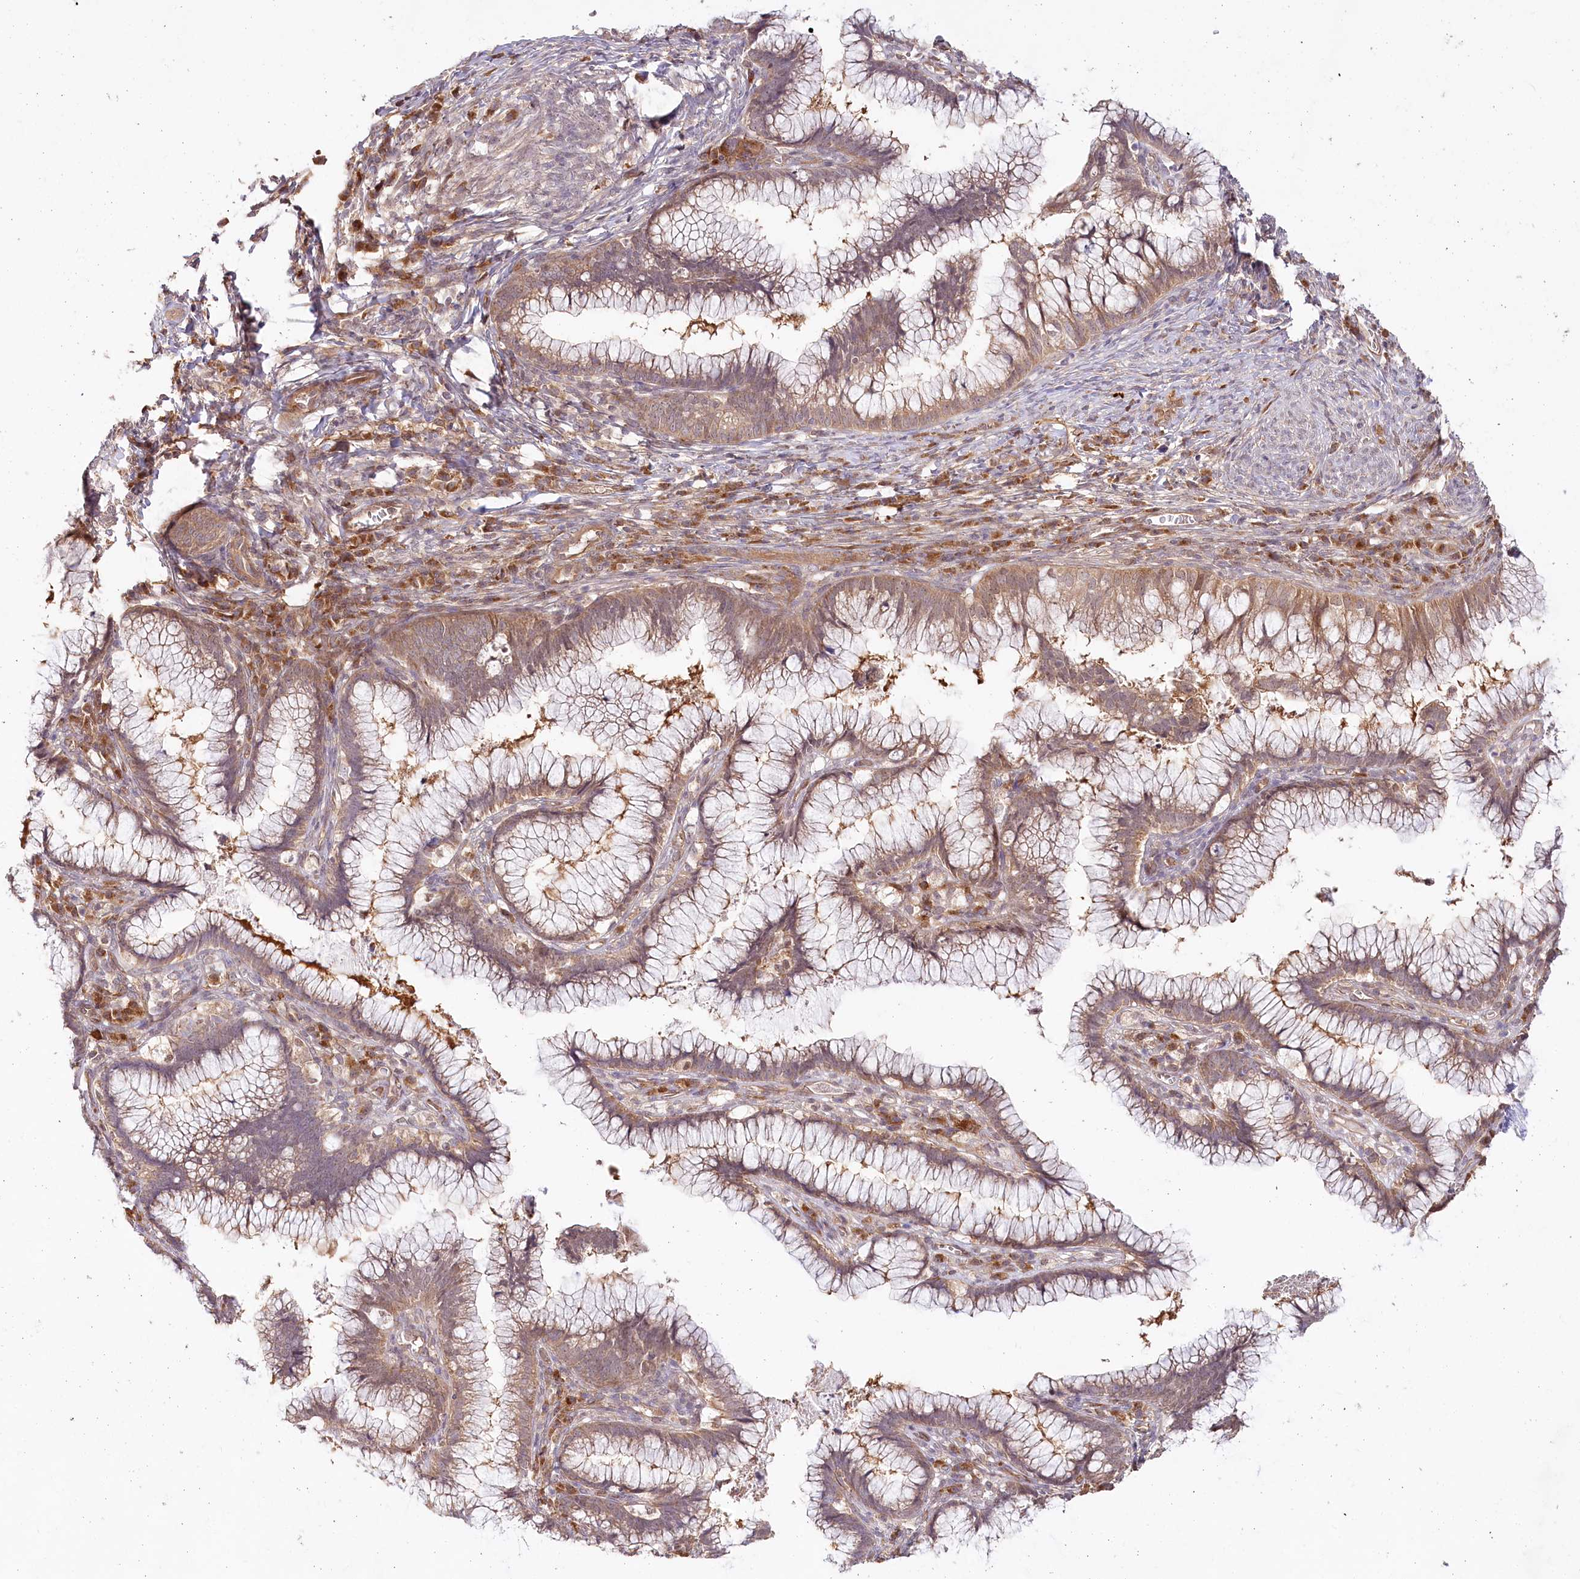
{"staining": {"intensity": "moderate", "quantity": ">75%", "location": "cytoplasmic/membranous"}, "tissue": "cervical cancer", "cell_type": "Tumor cells", "image_type": "cancer", "snomed": [{"axis": "morphology", "description": "Adenocarcinoma, NOS"}, {"axis": "topography", "description": "Cervix"}], "caption": "Human adenocarcinoma (cervical) stained for a protein (brown) demonstrates moderate cytoplasmic/membranous positive expression in about >75% of tumor cells.", "gene": "CEP70", "patient": {"sex": "female", "age": 36}}